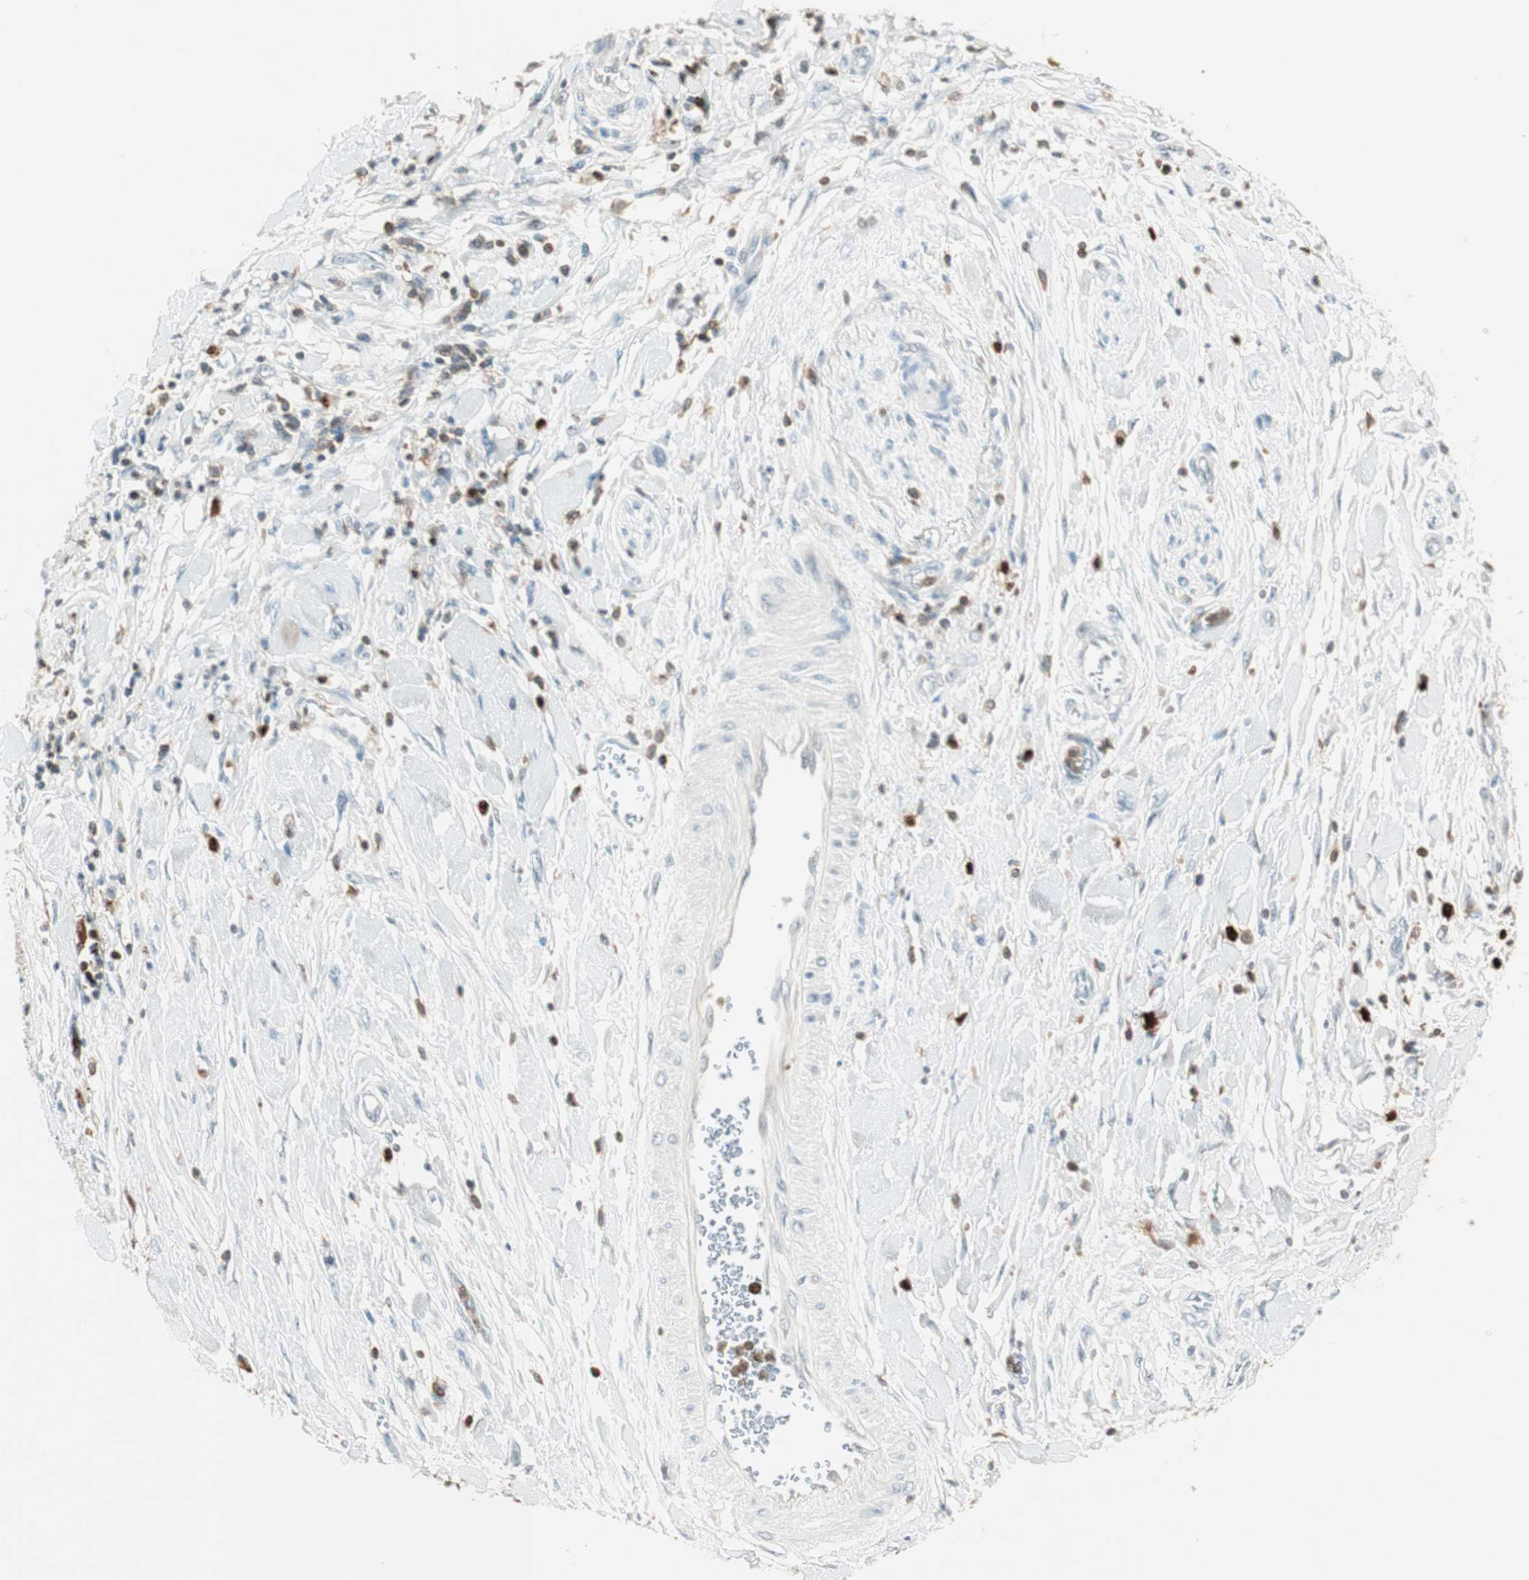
{"staining": {"intensity": "weak", "quantity": "25%-75%", "location": "cytoplasmic/membranous"}, "tissue": "pancreatic cancer", "cell_type": "Tumor cells", "image_type": "cancer", "snomed": [{"axis": "morphology", "description": "Adenocarcinoma, NOS"}, {"axis": "topography", "description": "Pancreas"}], "caption": "Immunohistochemistry (DAB) staining of pancreatic cancer (adenocarcinoma) shows weak cytoplasmic/membranous protein expression in about 25%-75% of tumor cells.", "gene": "HPGD", "patient": {"sex": "female", "age": 70}}